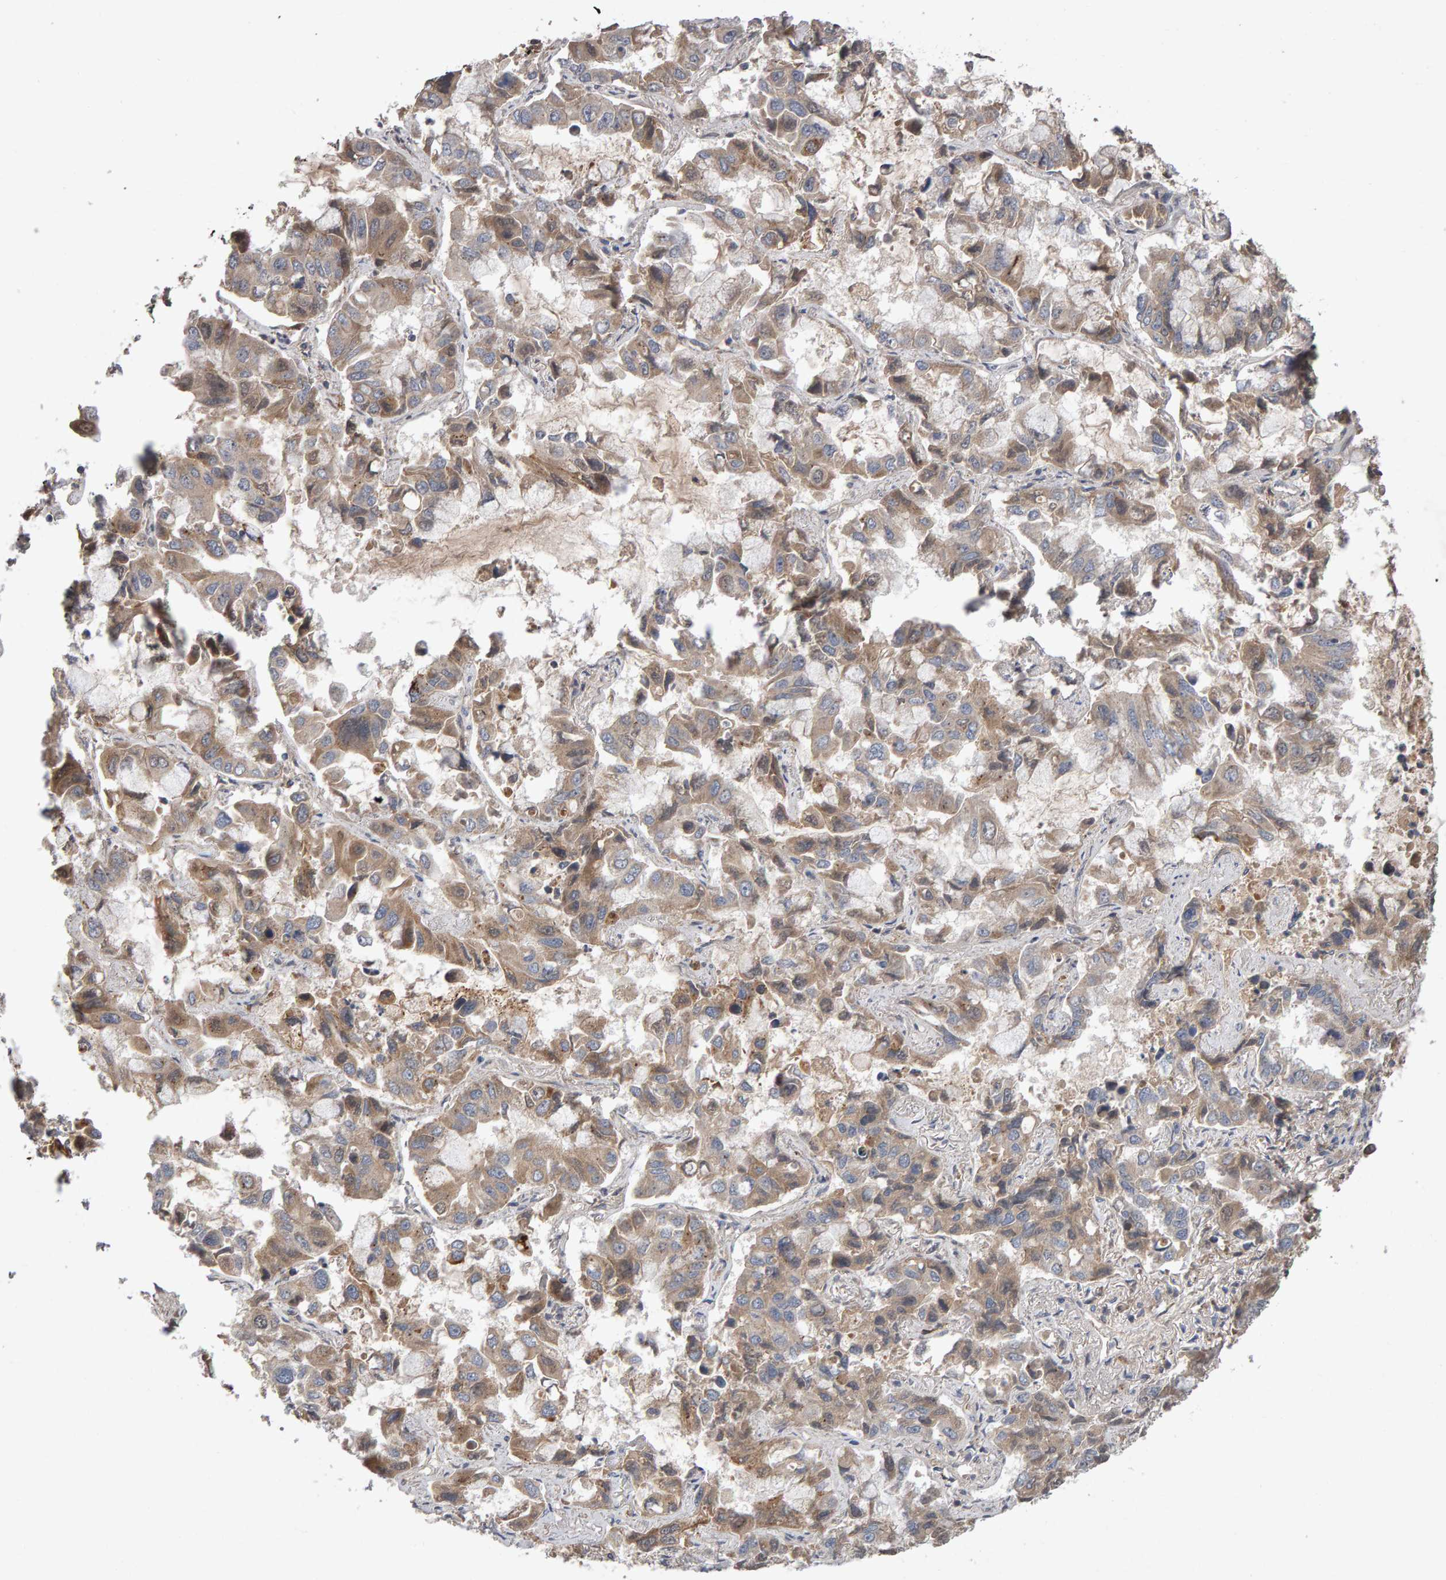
{"staining": {"intensity": "weak", "quantity": ">75%", "location": "cytoplasmic/membranous"}, "tissue": "lung cancer", "cell_type": "Tumor cells", "image_type": "cancer", "snomed": [{"axis": "morphology", "description": "Adenocarcinoma, NOS"}, {"axis": "topography", "description": "Lung"}], "caption": "Human adenocarcinoma (lung) stained for a protein (brown) reveals weak cytoplasmic/membranous positive positivity in about >75% of tumor cells.", "gene": "PGS1", "patient": {"sex": "male", "age": 64}}